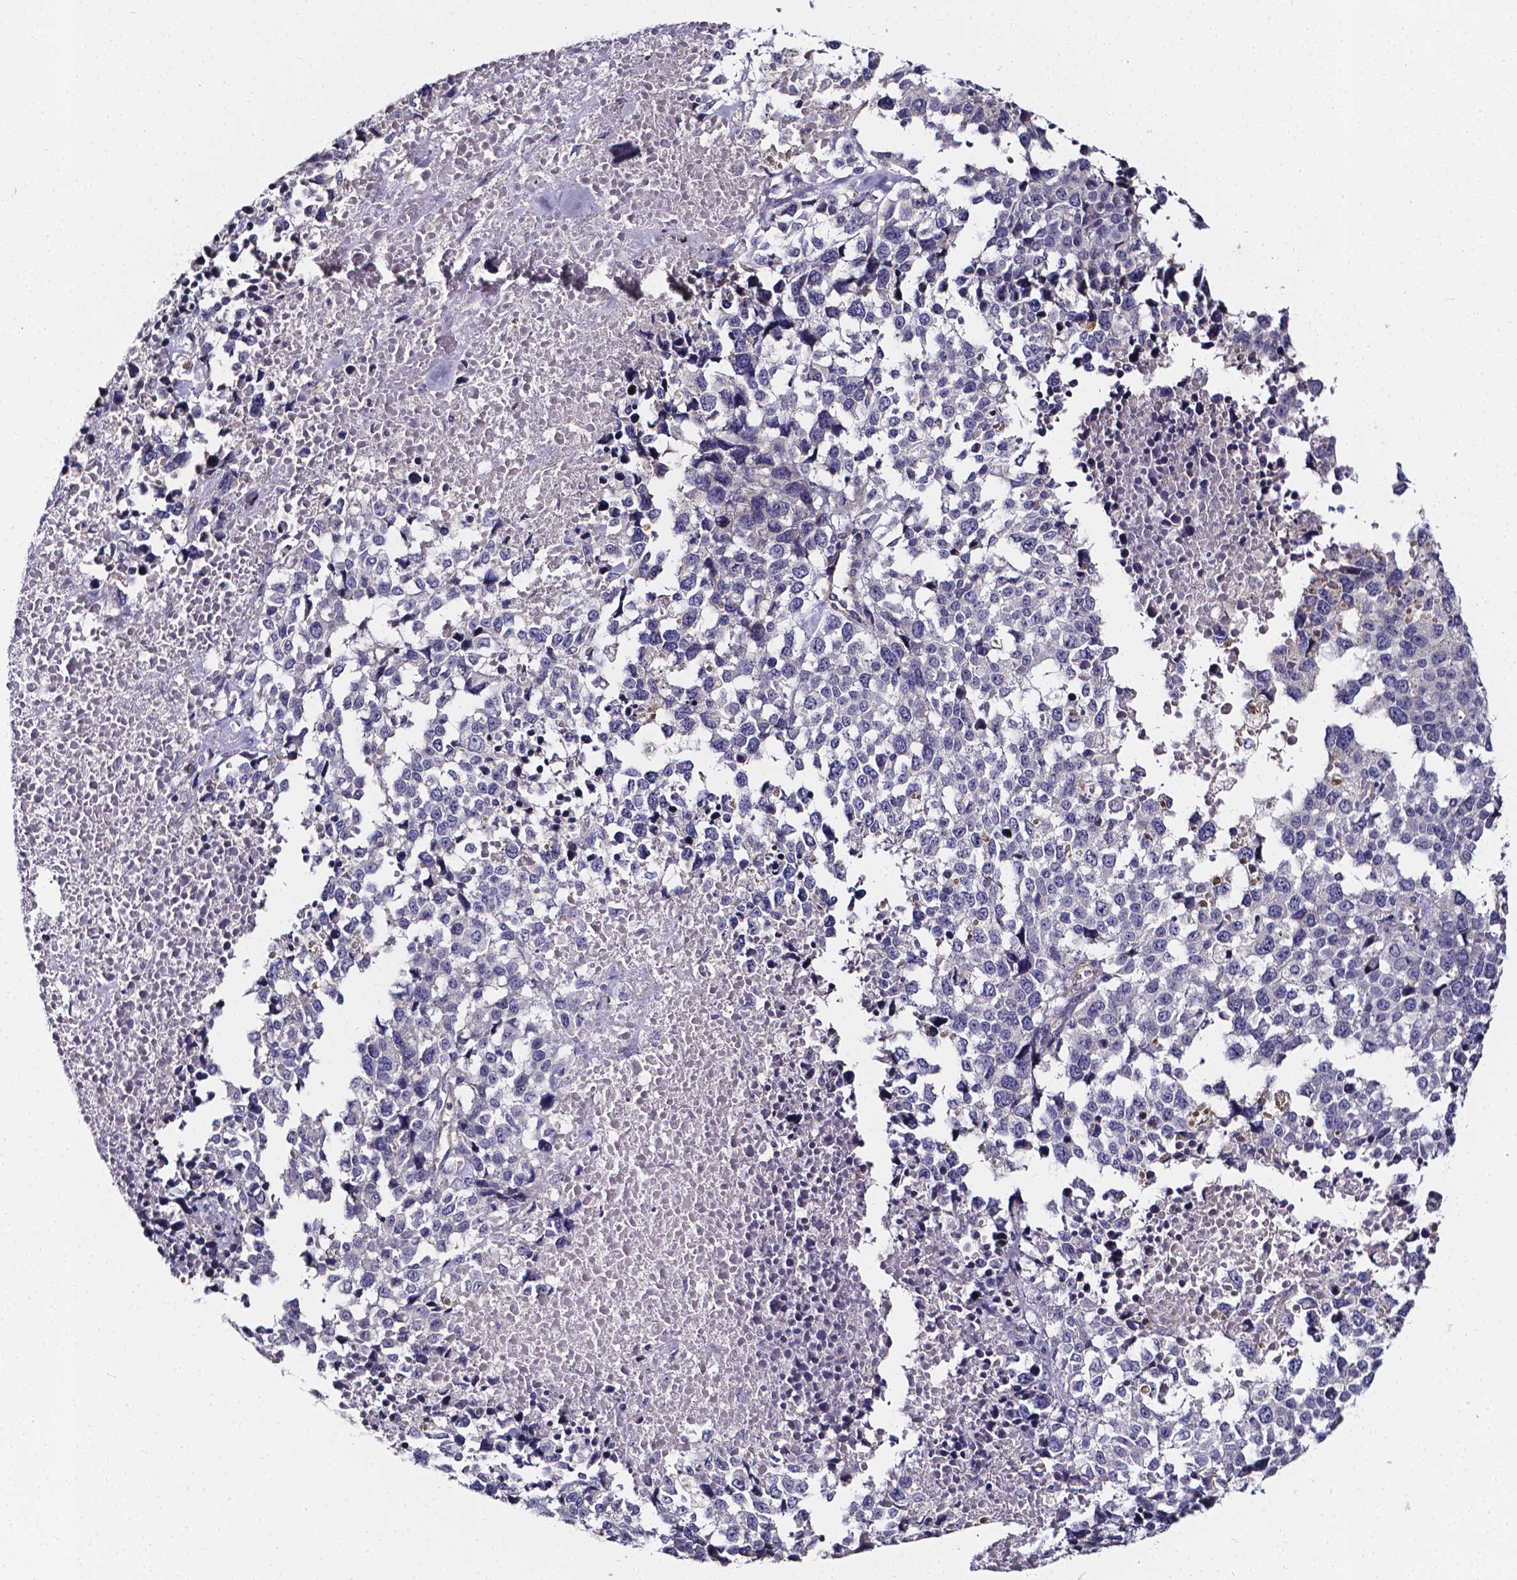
{"staining": {"intensity": "negative", "quantity": "none", "location": "none"}, "tissue": "melanoma", "cell_type": "Tumor cells", "image_type": "cancer", "snomed": [{"axis": "morphology", "description": "Malignant melanoma, Metastatic site"}, {"axis": "topography", "description": "Skin"}], "caption": "Immunohistochemistry histopathology image of malignant melanoma (metastatic site) stained for a protein (brown), which reveals no staining in tumor cells.", "gene": "CACNG8", "patient": {"sex": "male", "age": 84}}